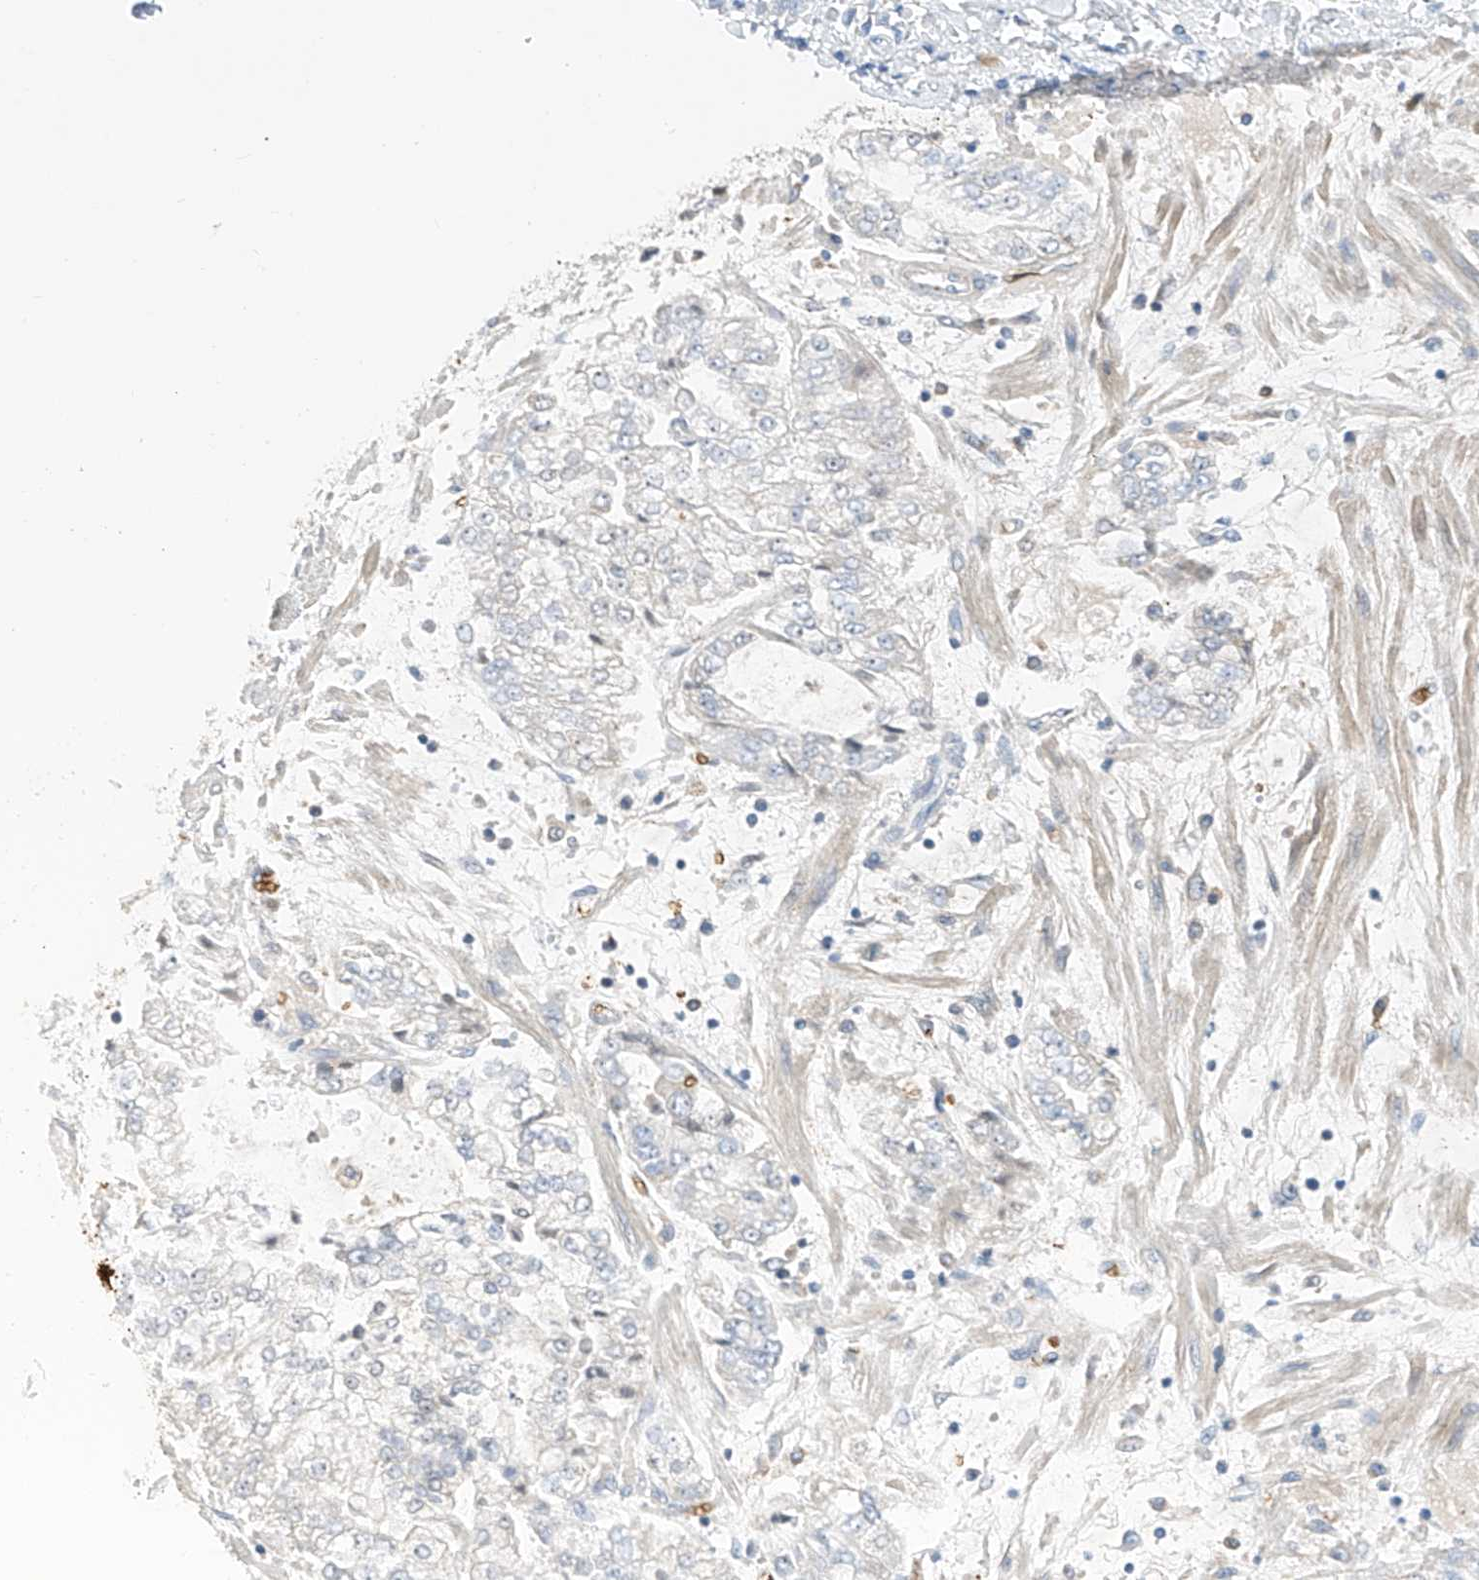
{"staining": {"intensity": "negative", "quantity": "none", "location": "none"}, "tissue": "stomach cancer", "cell_type": "Tumor cells", "image_type": "cancer", "snomed": [{"axis": "morphology", "description": "Adenocarcinoma, NOS"}, {"axis": "topography", "description": "Stomach"}], "caption": "Immunohistochemical staining of stomach cancer displays no significant positivity in tumor cells.", "gene": "PRSS23", "patient": {"sex": "male", "age": 76}}